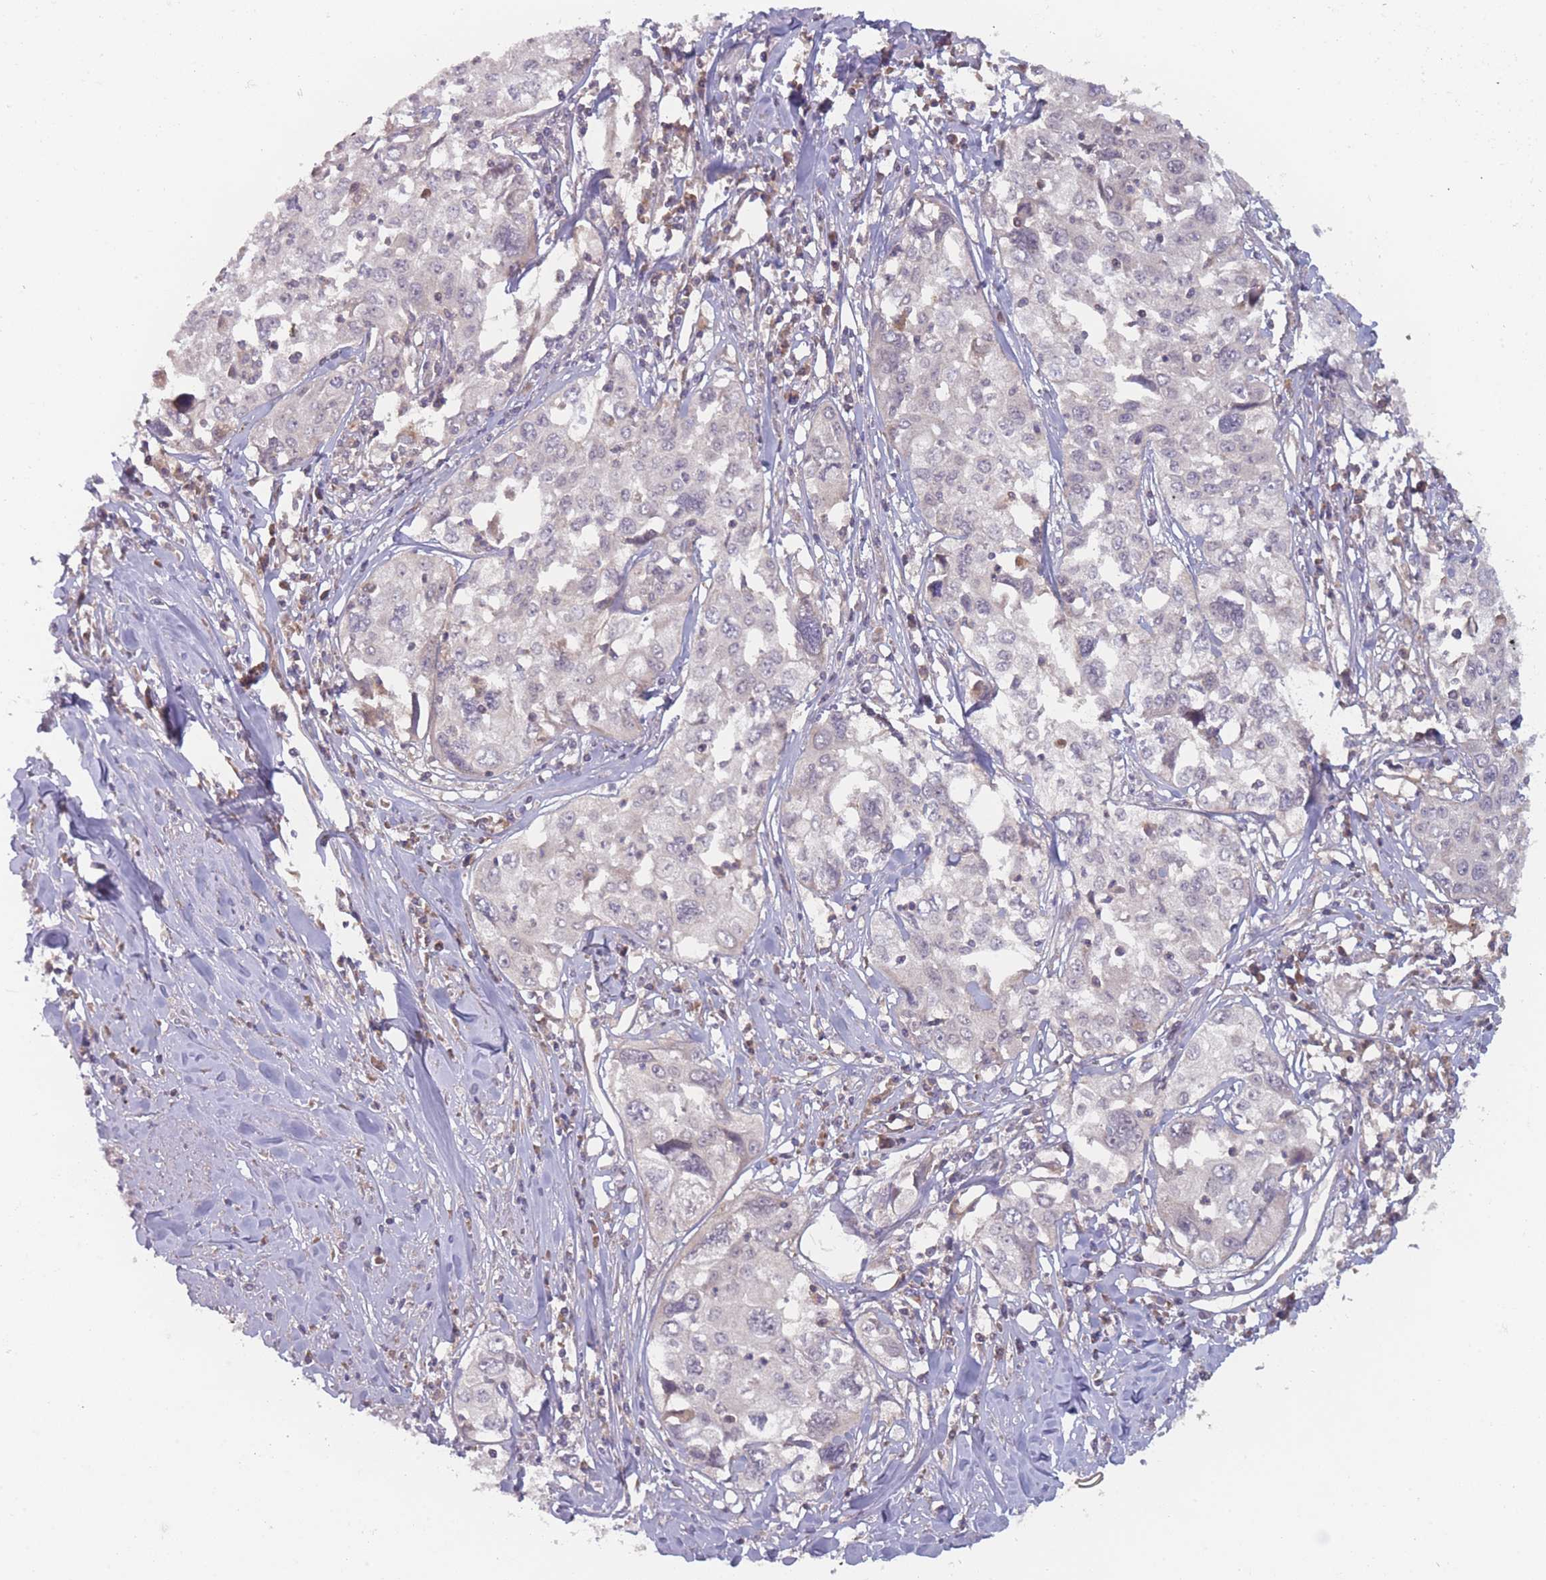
{"staining": {"intensity": "negative", "quantity": "none", "location": "none"}, "tissue": "cervical cancer", "cell_type": "Tumor cells", "image_type": "cancer", "snomed": [{"axis": "morphology", "description": "Squamous cell carcinoma, NOS"}, {"axis": "topography", "description": "Cervix"}], "caption": "A high-resolution photomicrograph shows immunohistochemistry staining of cervical cancer, which demonstrates no significant expression in tumor cells. The staining was performed using DAB to visualize the protein expression in brown, while the nuclei were stained in blue with hematoxylin (Magnification: 20x).", "gene": "ATP5MG", "patient": {"sex": "female", "age": 31}}